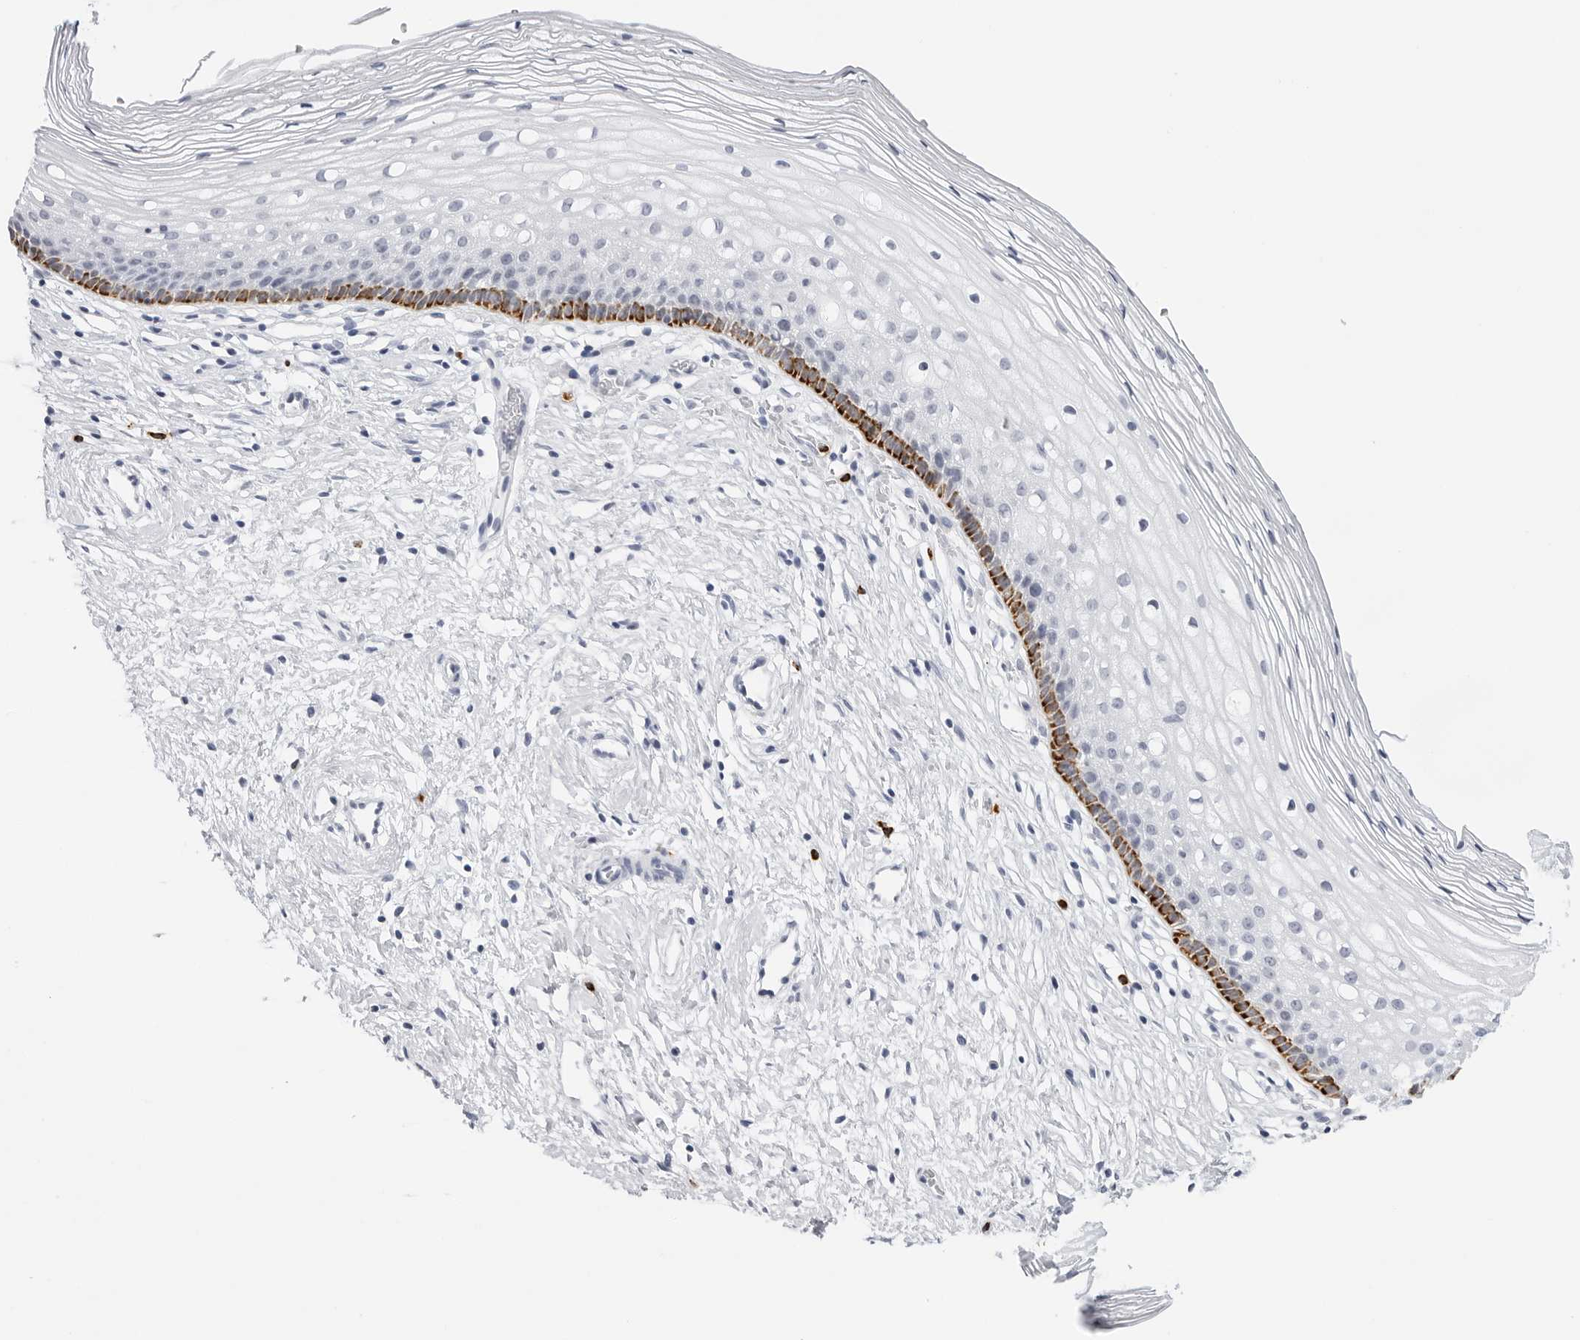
{"staining": {"intensity": "negative", "quantity": "none", "location": "none"}, "tissue": "cervix", "cell_type": "Glandular cells", "image_type": "normal", "snomed": [{"axis": "morphology", "description": "Normal tissue, NOS"}, {"axis": "topography", "description": "Cervix"}], "caption": "An IHC photomicrograph of unremarkable cervix is shown. There is no staining in glandular cells of cervix. (DAB IHC, high magnification).", "gene": "HSPB7", "patient": {"sex": "female", "age": 27}}